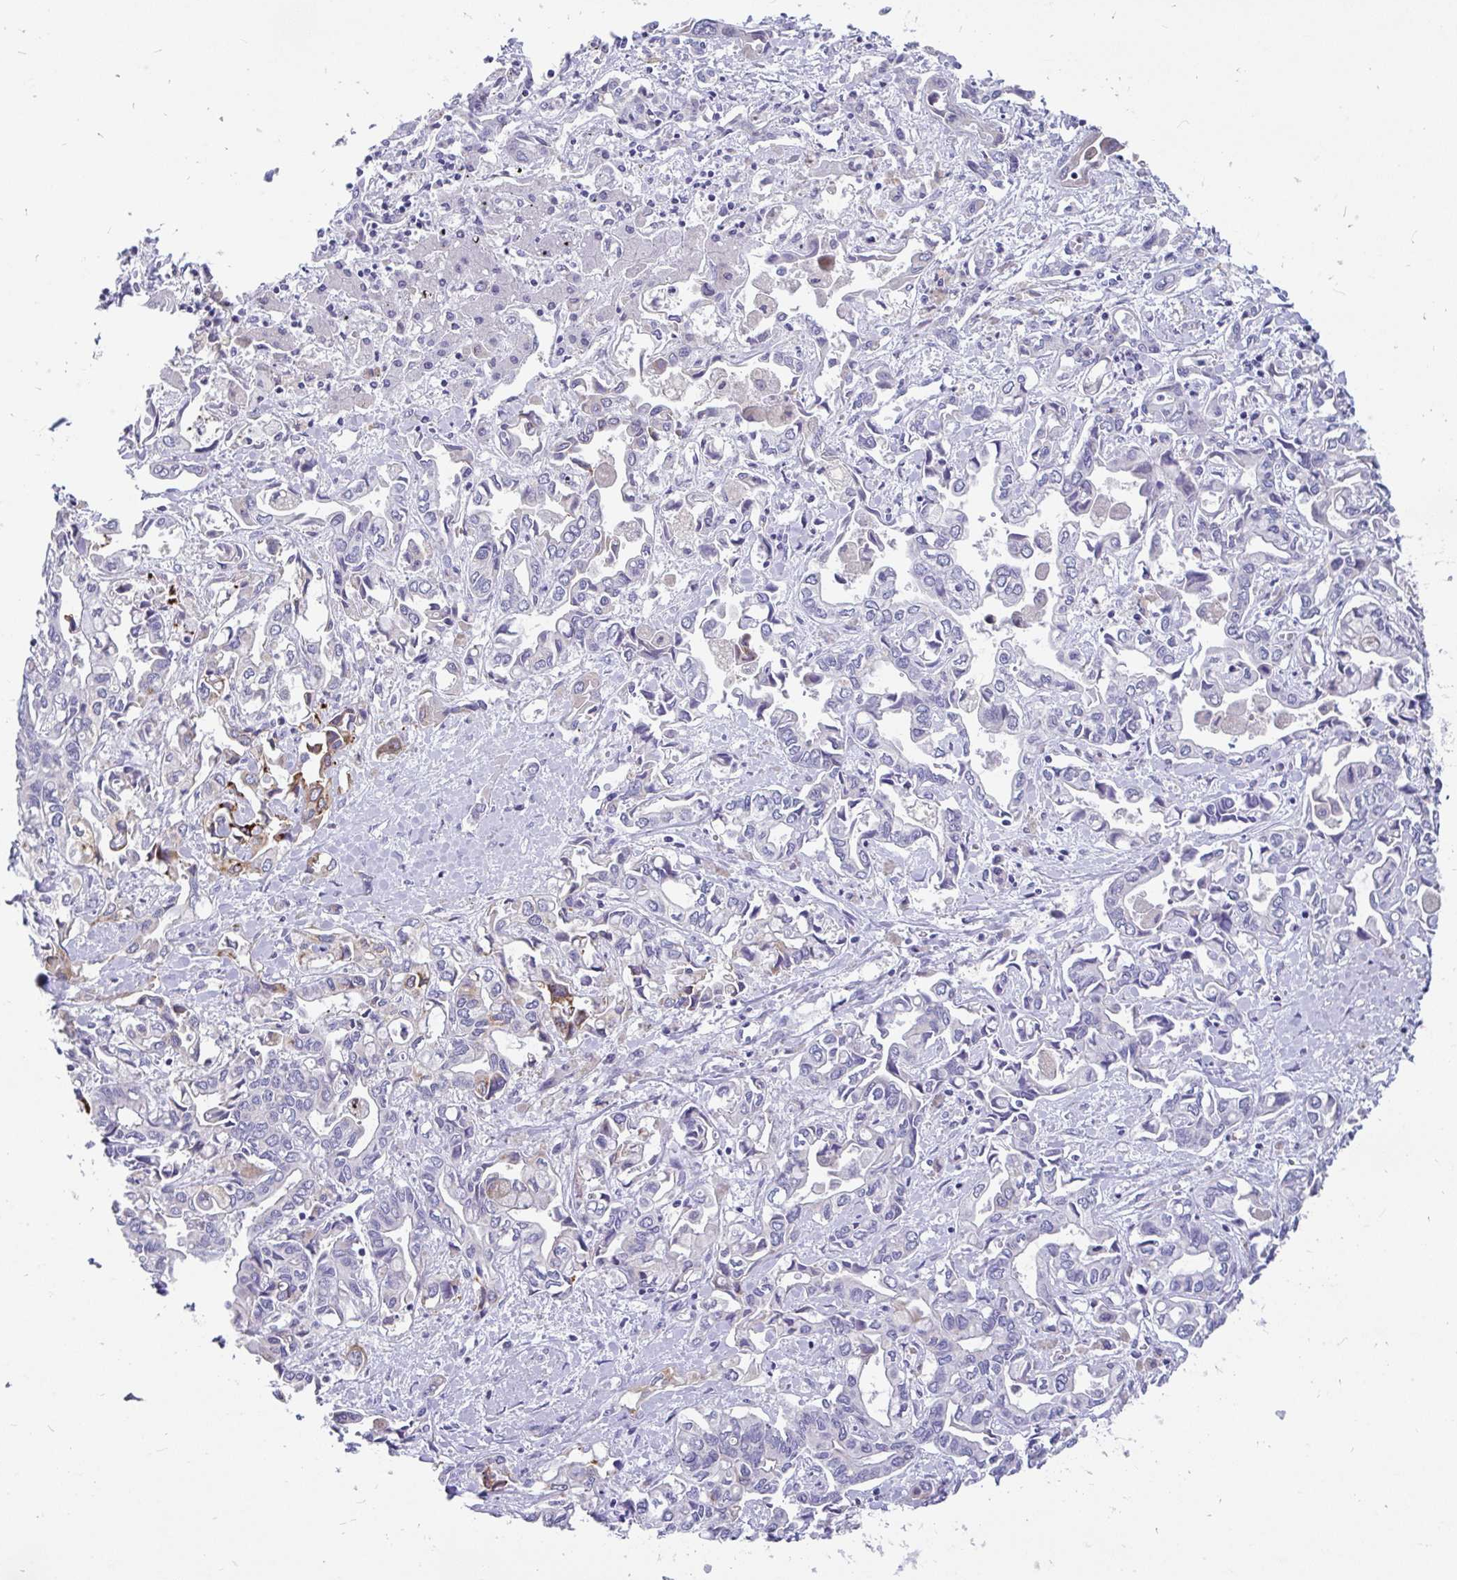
{"staining": {"intensity": "moderate", "quantity": "<25%", "location": "cytoplasmic/membranous"}, "tissue": "liver cancer", "cell_type": "Tumor cells", "image_type": "cancer", "snomed": [{"axis": "morphology", "description": "Cholangiocarcinoma"}, {"axis": "topography", "description": "Liver"}], "caption": "A photomicrograph of liver cancer (cholangiocarcinoma) stained for a protein shows moderate cytoplasmic/membranous brown staining in tumor cells.", "gene": "INTS5", "patient": {"sex": "female", "age": 64}}